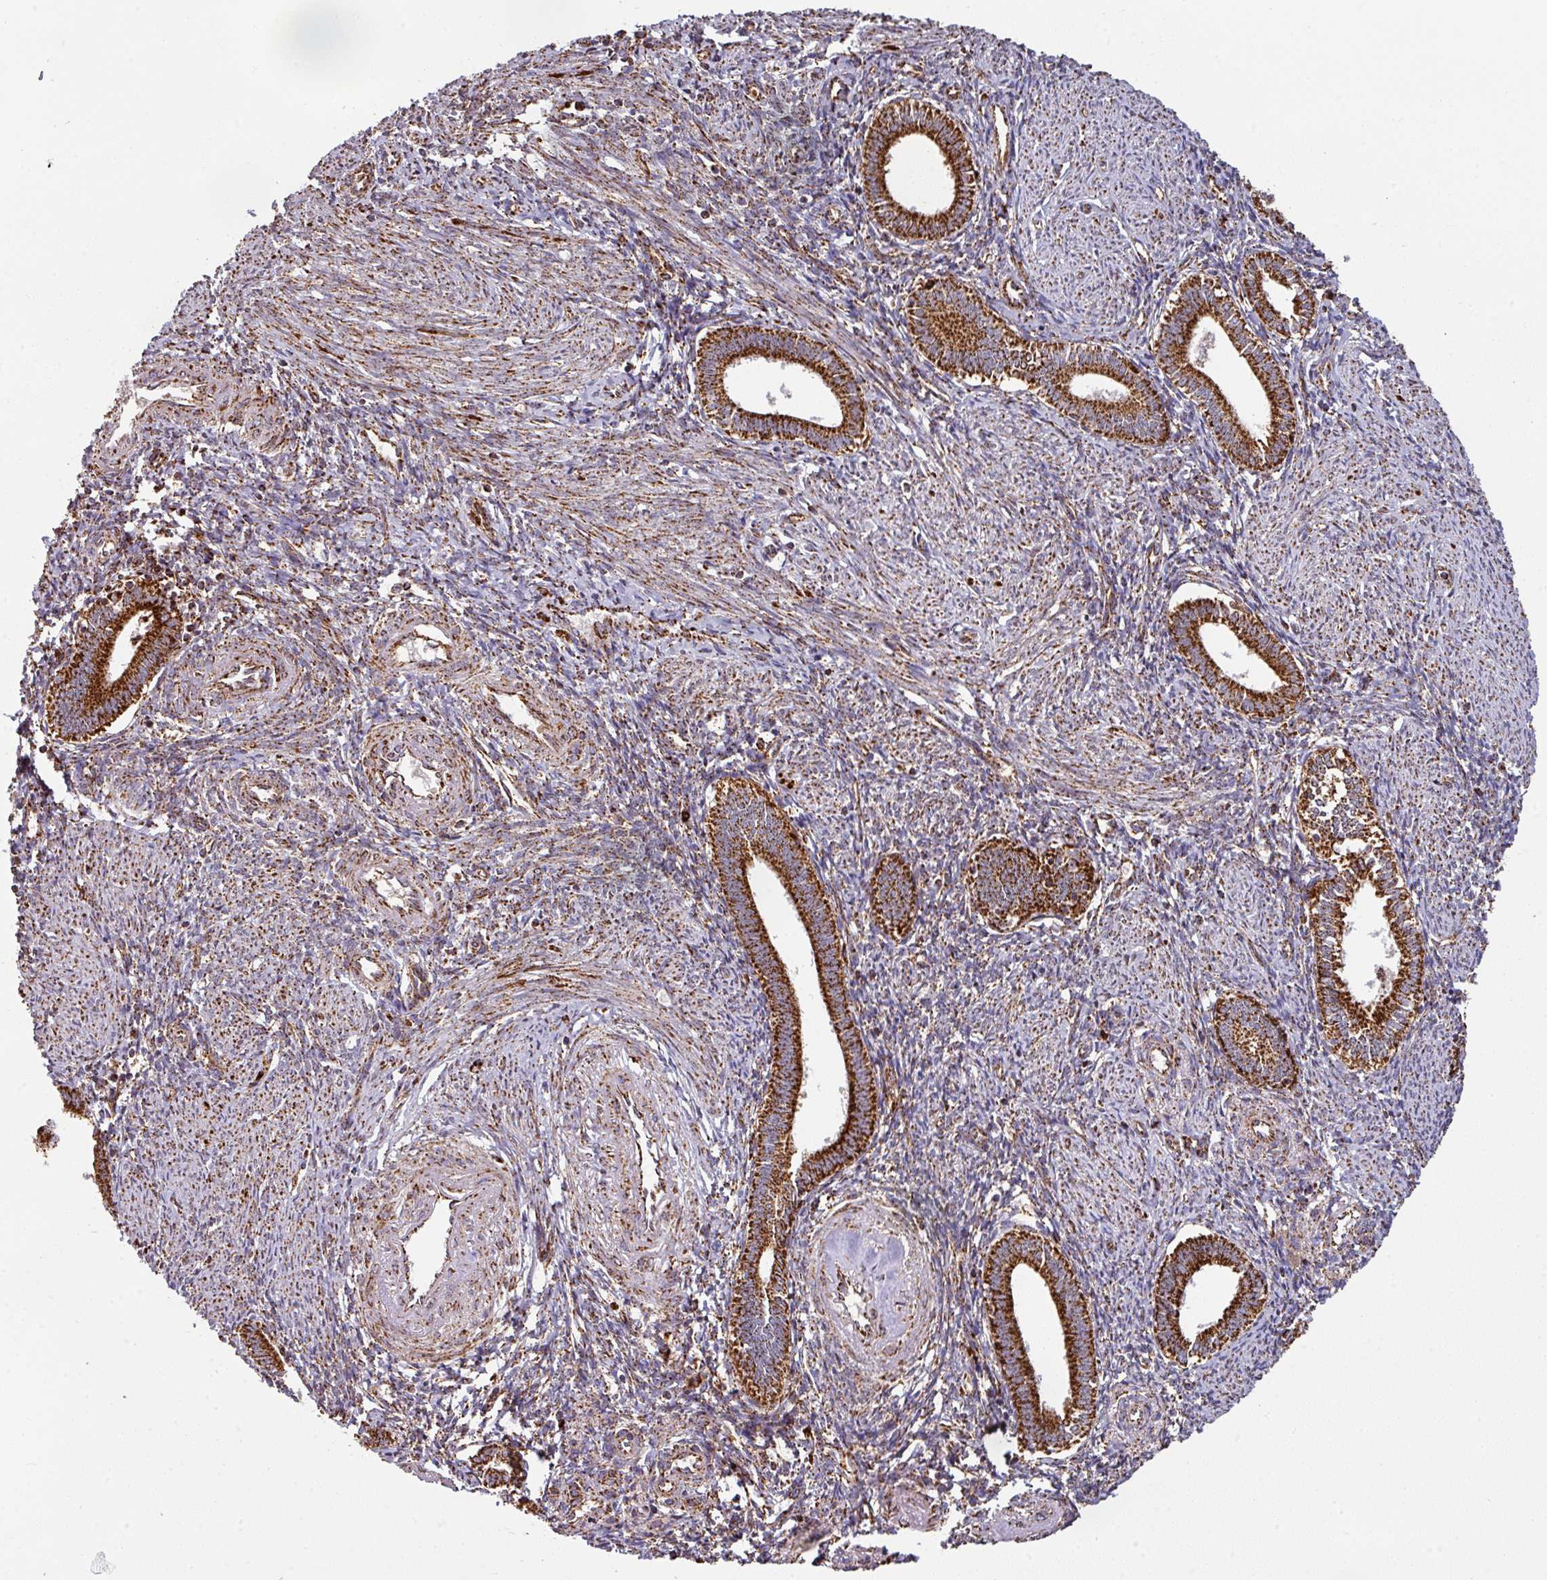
{"staining": {"intensity": "strong", "quantity": ">75%", "location": "cytoplasmic/membranous"}, "tissue": "endometrium", "cell_type": "Cells in endometrial stroma", "image_type": "normal", "snomed": [{"axis": "morphology", "description": "Normal tissue, NOS"}, {"axis": "topography", "description": "Endometrium"}], "caption": "Protein positivity by immunohistochemistry (IHC) shows strong cytoplasmic/membranous positivity in approximately >75% of cells in endometrial stroma in benign endometrium.", "gene": "TRAP1", "patient": {"sex": "female", "age": 41}}